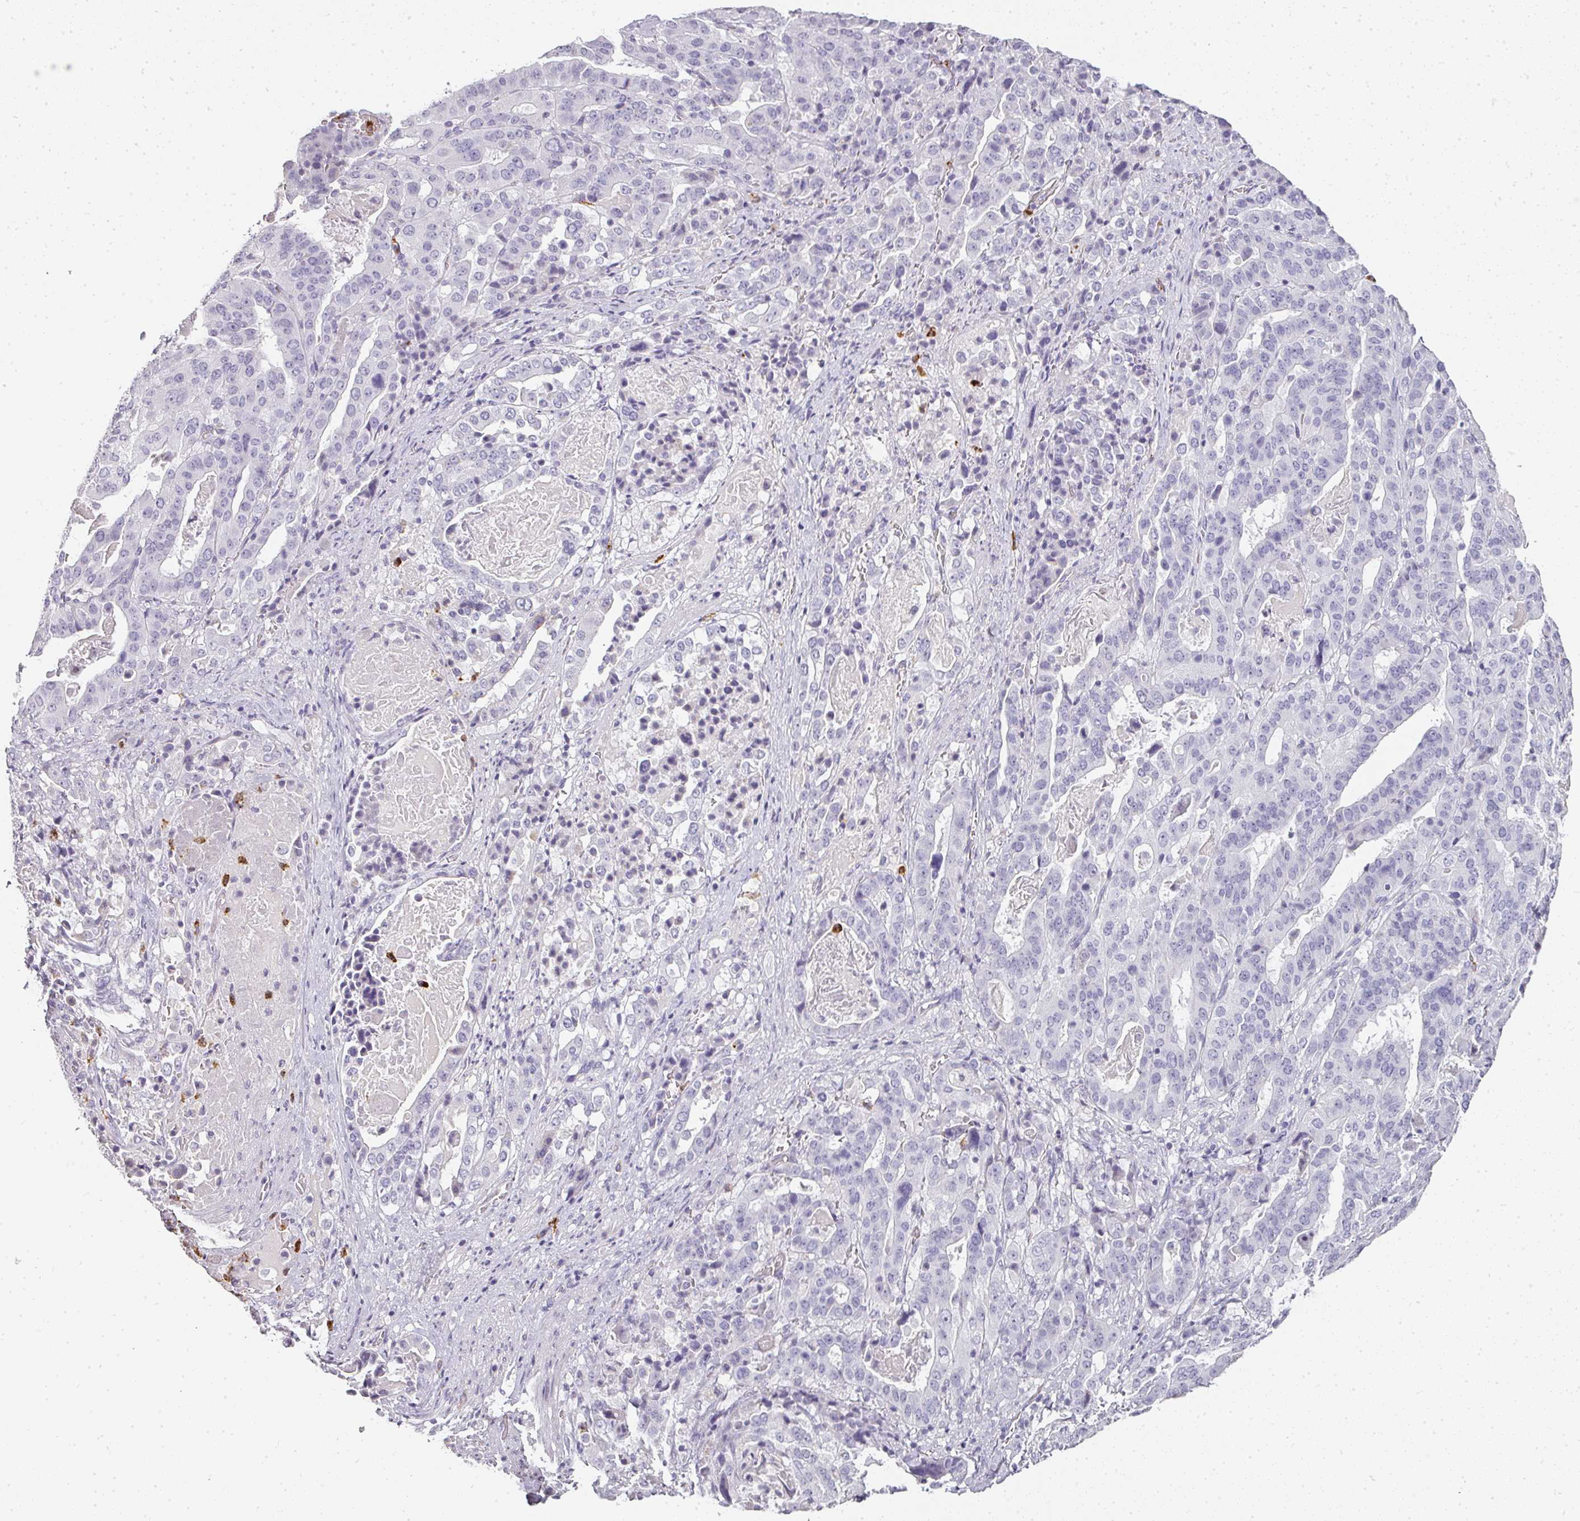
{"staining": {"intensity": "negative", "quantity": "none", "location": "none"}, "tissue": "stomach cancer", "cell_type": "Tumor cells", "image_type": "cancer", "snomed": [{"axis": "morphology", "description": "Adenocarcinoma, NOS"}, {"axis": "topography", "description": "Stomach"}], "caption": "Immunohistochemistry histopathology image of stomach cancer (adenocarcinoma) stained for a protein (brown), which demonstrates no staining in tumor cells.", "gene": "CAMP", "patient": {"sex": "male", "age": 48}}